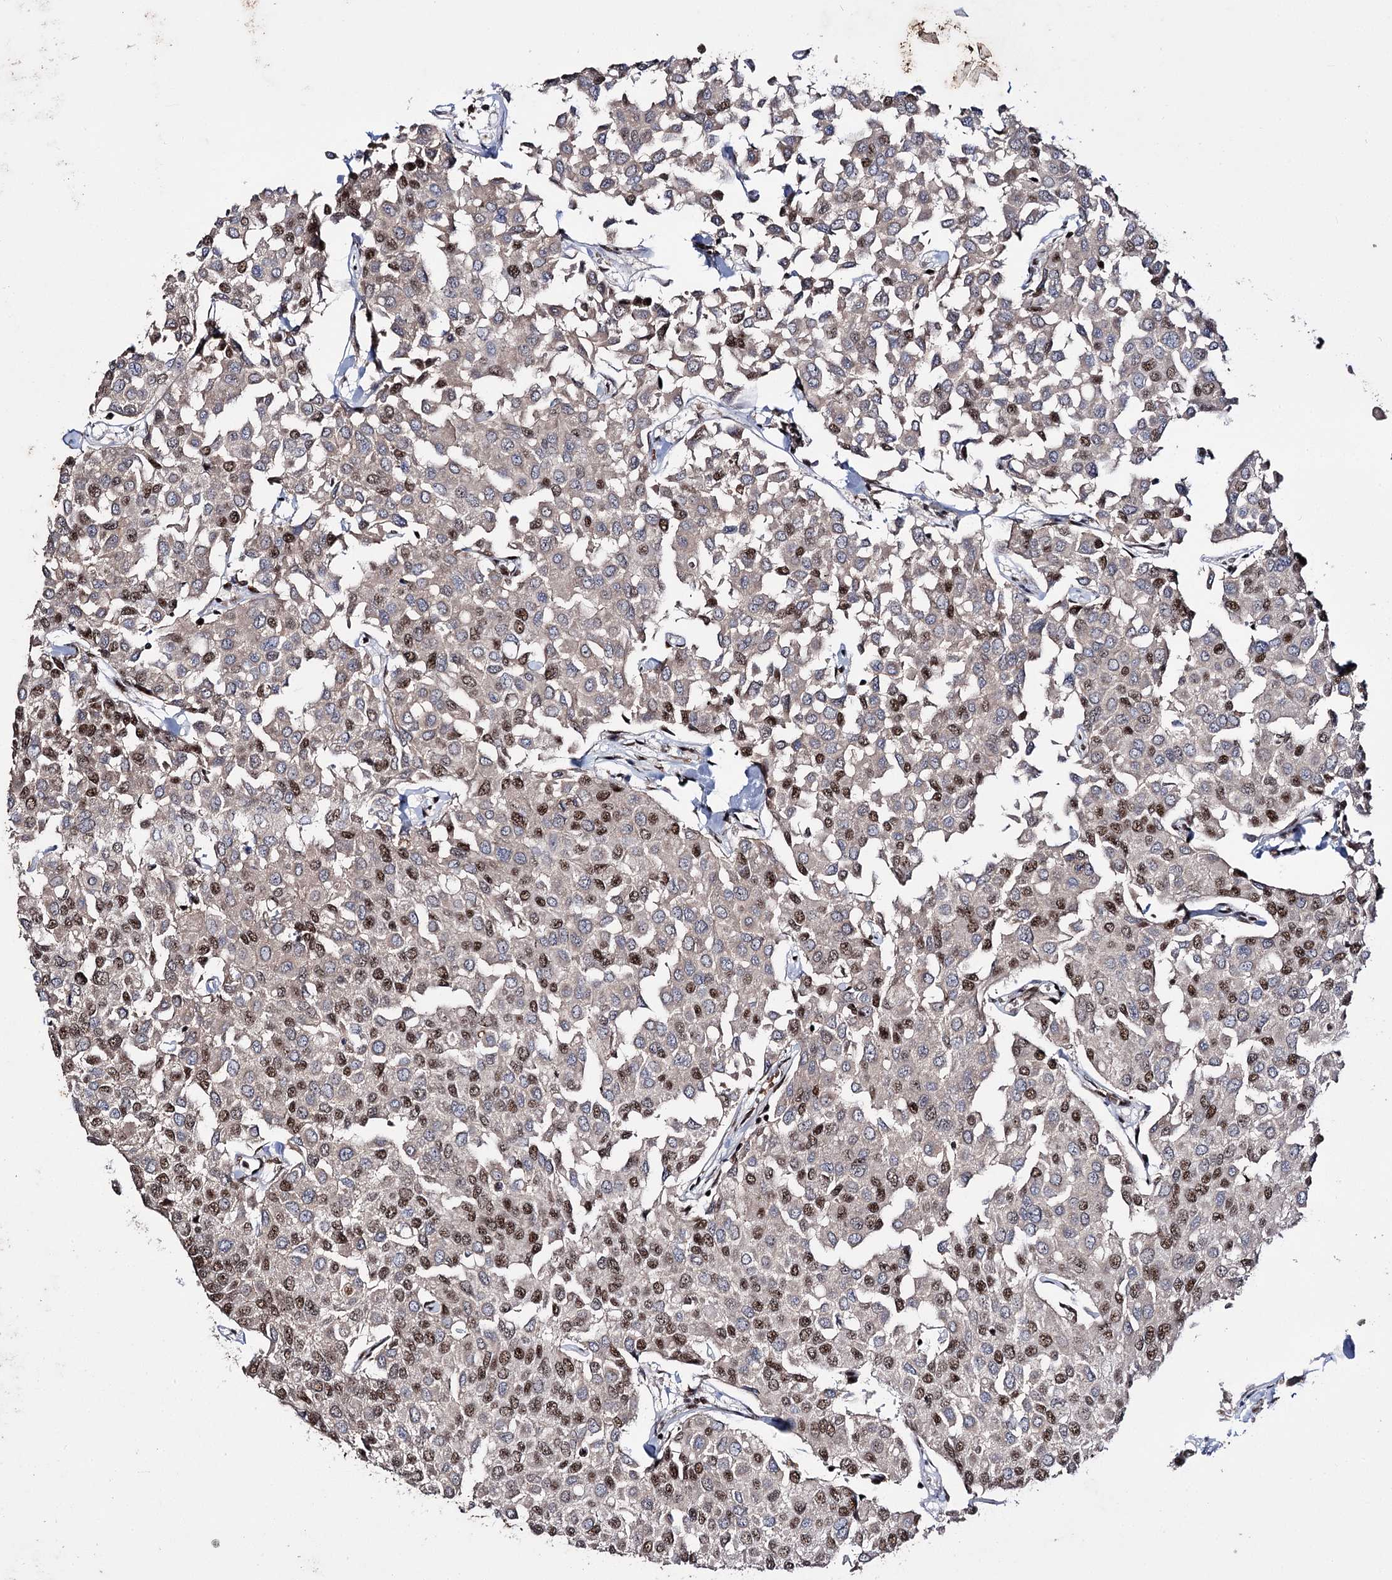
{"staining": {"intensity": "moderate", "quantity": "25%-75%", "location": "nuclear"}, "tissue": "breast cancer", "cell_type": "Tumor cells", "image_type": "cancer", "snomed": [{"axis": "morphology", "description": "Duct carcinoma"}, {"axis": "topography", "description": "Breast"}], "caption": "Protein analysis of infiltrating ductal carcinoma (breast) tissue exhibits moderate nuclear expression in approximately 25%-75% of tumor cells. (brown staining indicates protein expression, while blue staining denotes nuclei).", "gene": "PRPF40A", "patient": {"sex": "female", "age": 55}}